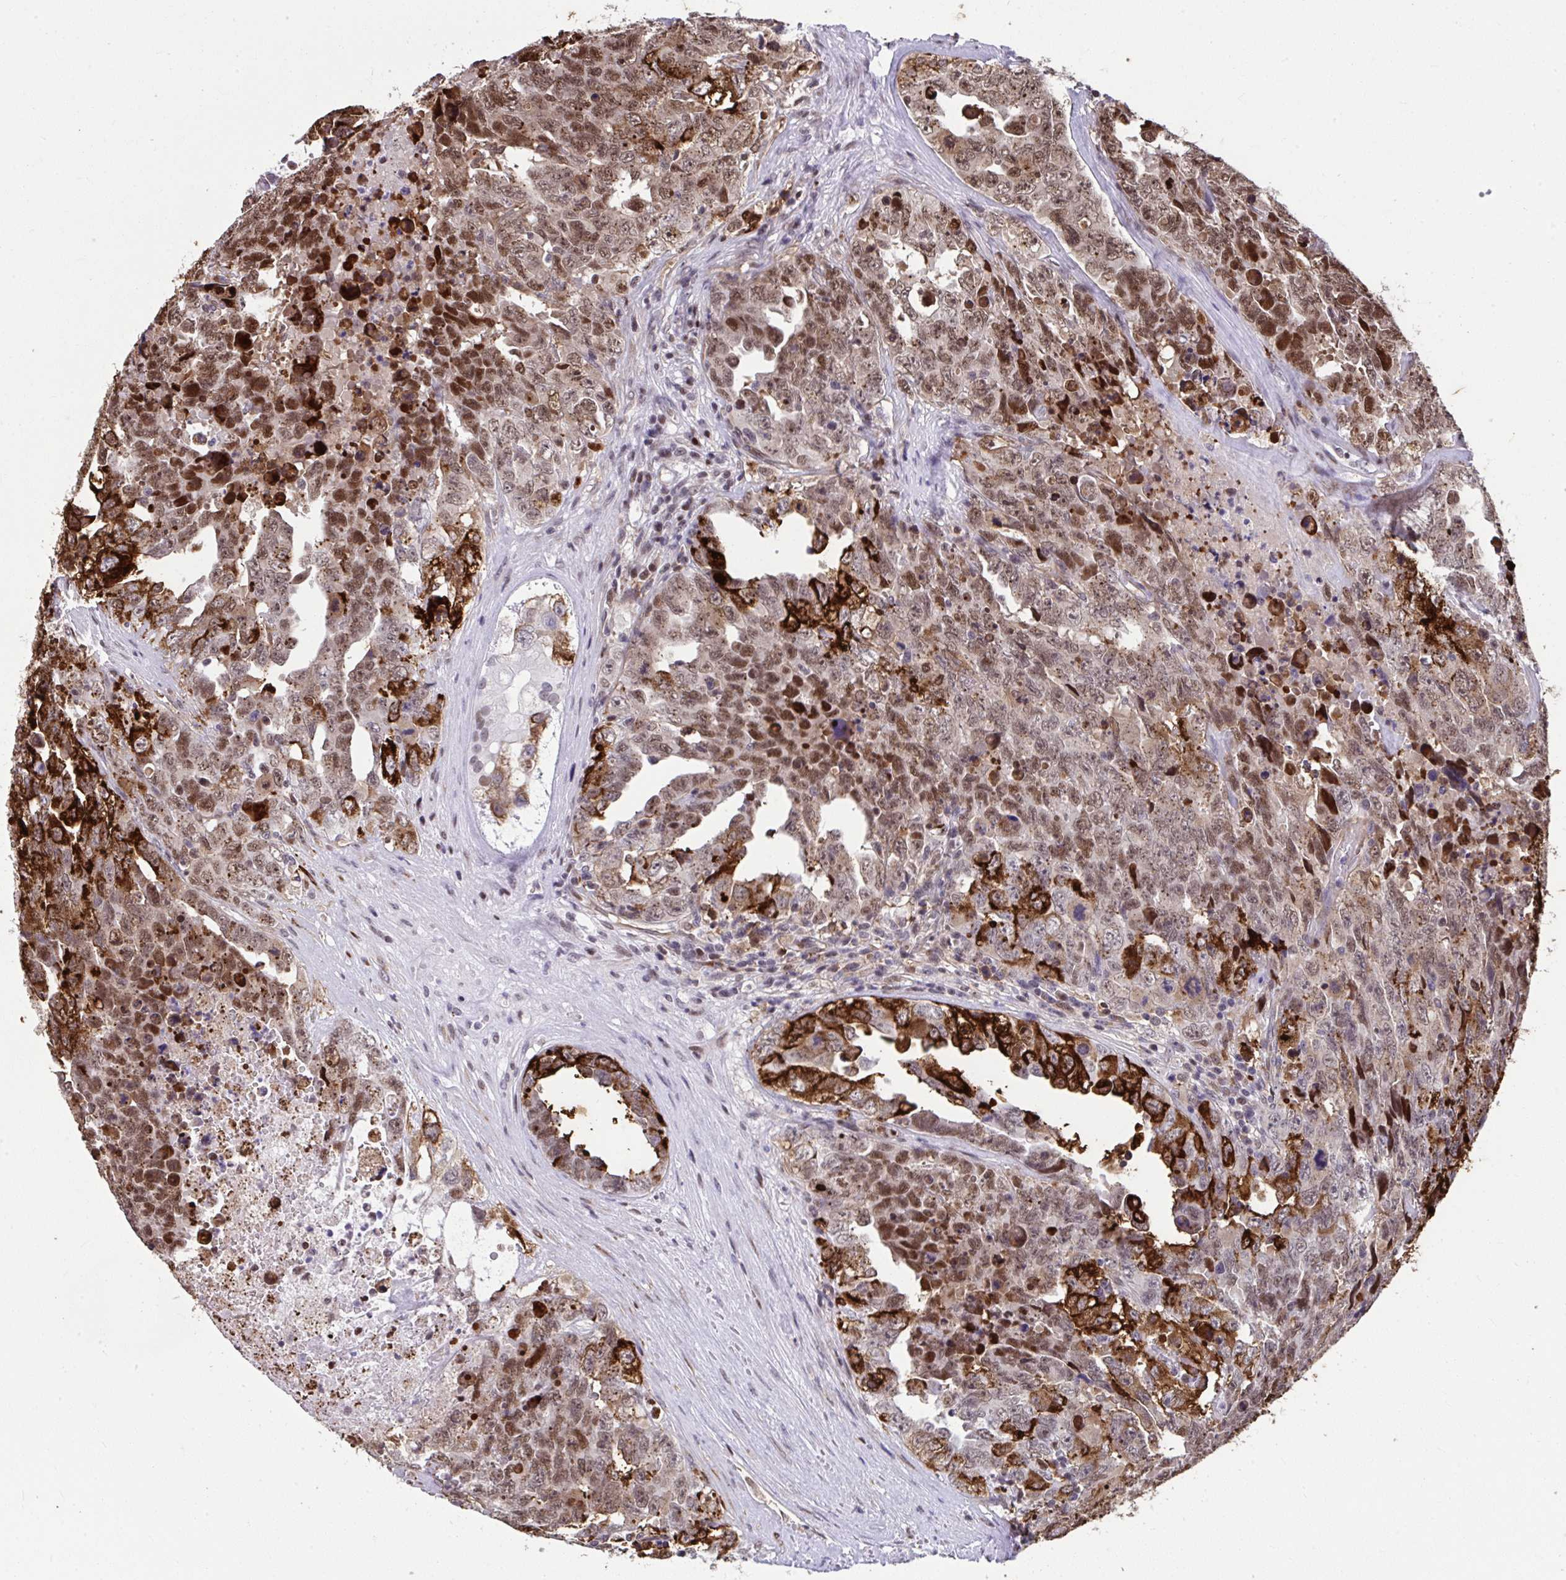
{"staining": {"intensity": "moderate", "quantity": ">75%", "location": "nuclear"}, "tissue": "testis cancer", "cell_type": "Tumor cells", "image_type": "cancer", "snomed": [{"axis": "morphology", "description": "Carcinoma, Embryonal, NOS"}, {"axis": "topography", "description": "Testis"}], "caption": "High-magnification brightfield microscopy of embryonal carcinoma (testis) stained with DAB (3,3'-diaminobenzidine) (brown) and counterstained with hematoxylin (blue). tumor cells exhibit moderate nuclear staining is present in about>75% of cells.", "gene": "SLC35C2", "patient": {"sex": "male", "age": 24}}